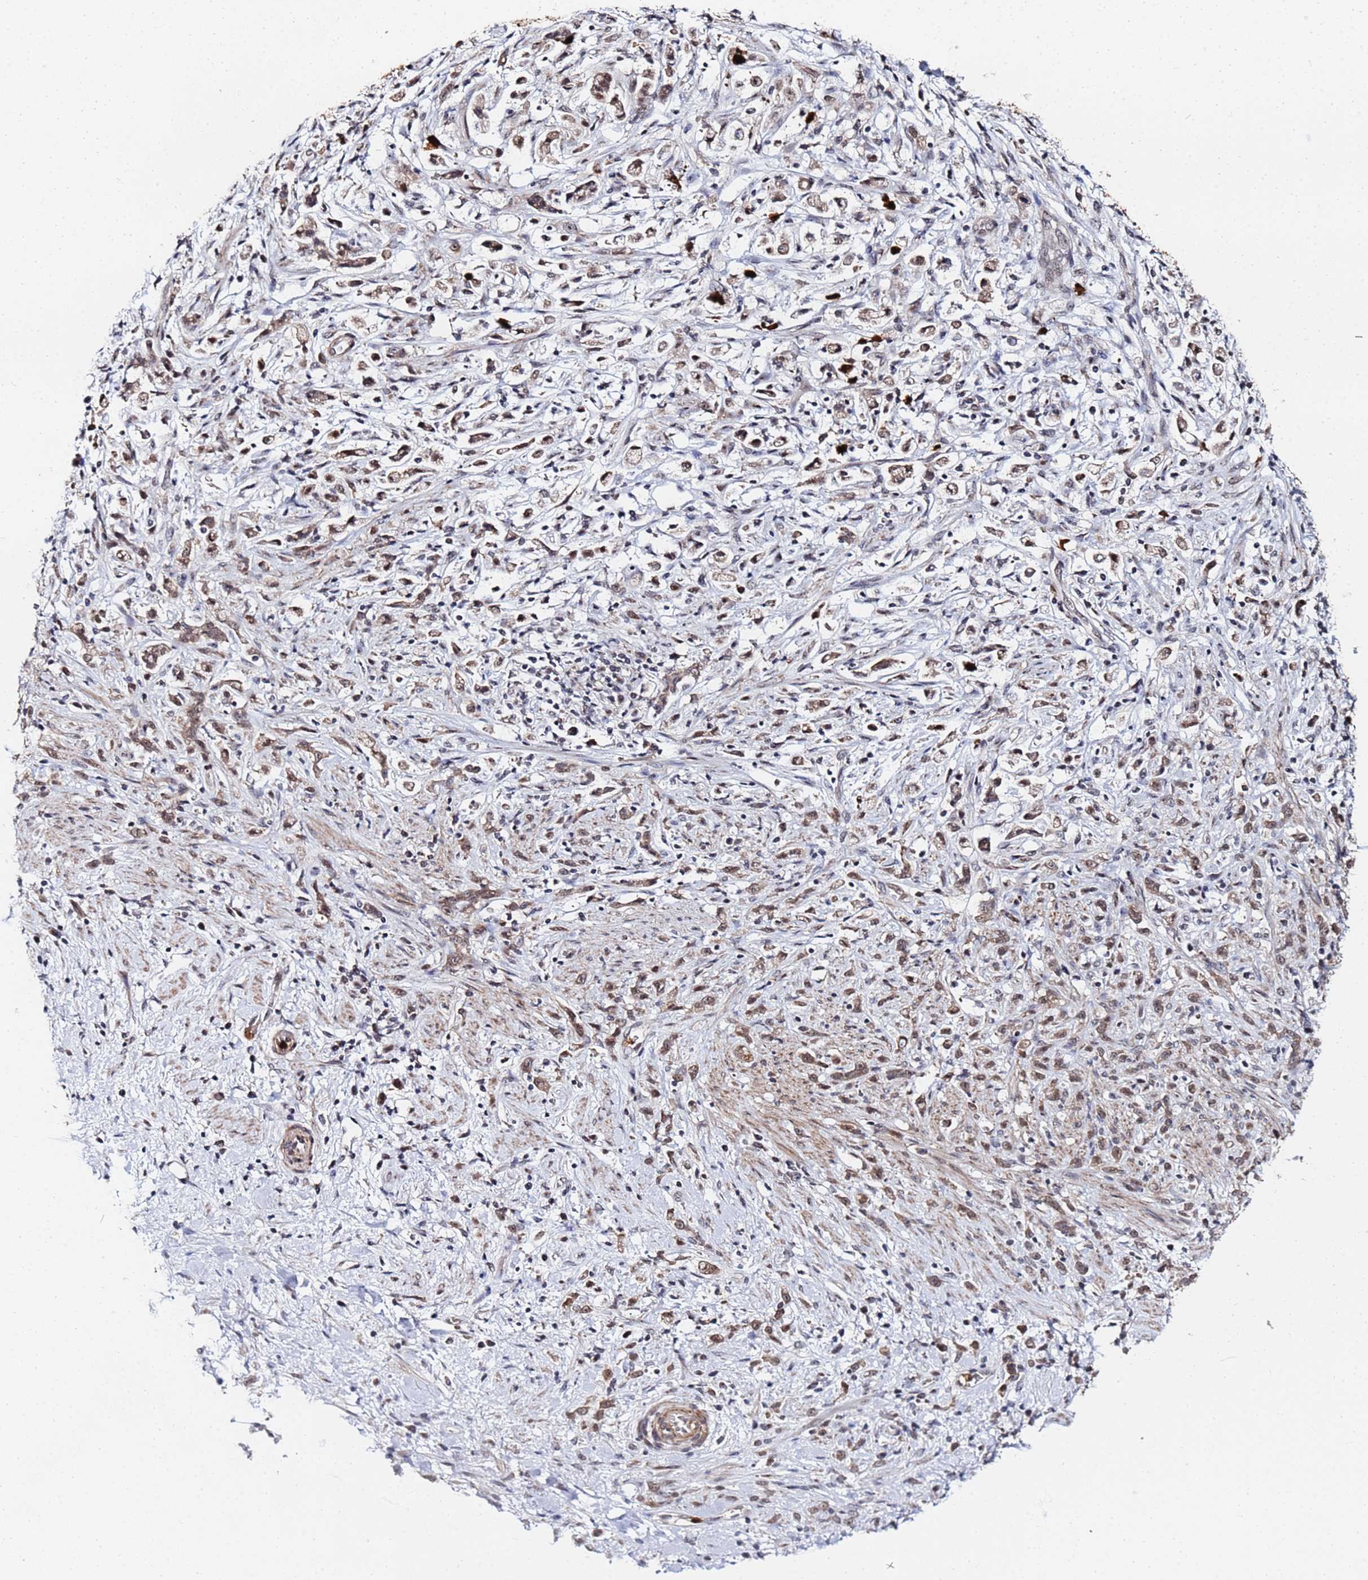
{"staining": {"intensity": "moderate", "quantity": ">75%", "location": "cytoplasmic/membranous,nuclear"}, "tissue": "stomach cancer", "cell_type": "Tumor cells", "image_type": "cancer", "snomed": [{"axis": "morphology", "description": "Adenocarcinoma, NOS"}, {"axis": "topography", "description": "Stomach"}], "caption": "Protein expression analysis of stomach cancer (adenocarcinoma) demonstrates moderate cytoplasmic/membranous and nuclear staining in about >75% of tumor cells.", "gene": "MTCL1", "patient": {"sex": "female", "age": 60}}